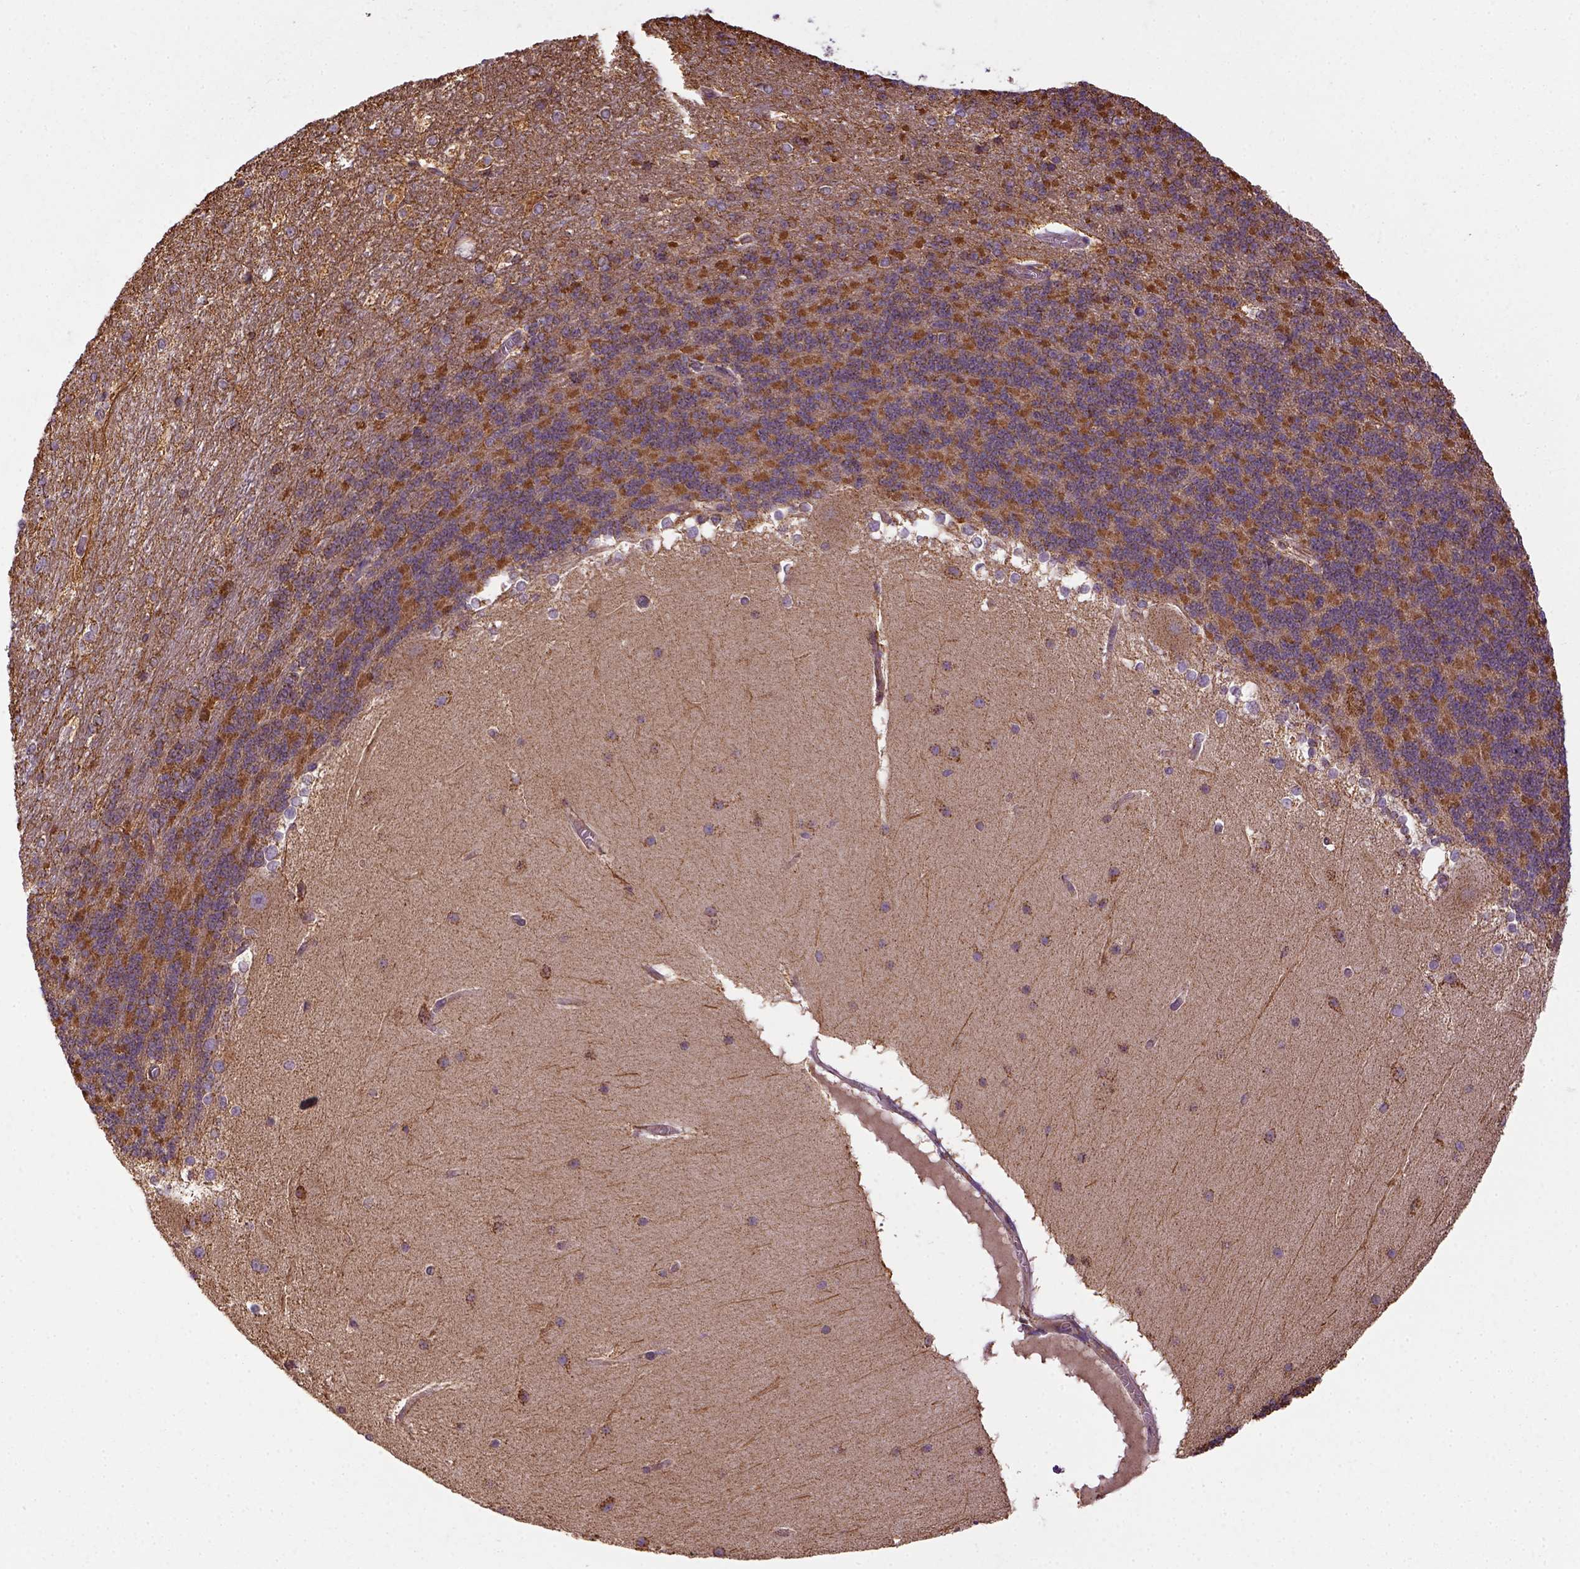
{"staining": {"intensity": "strong", "quantity": ">75%", "location": "cytoplasmic/membranous"}, "tissue": "cerebellum", "cell_type": "Cells in granular layer", "image_type": "normal", "snomed": [{"axis": "morphology", "description": "Normal tissue, NOS"}, {"axis": "topography", "description": "Cerebellum"}], "caption": "Immunohistochemical staining of normal cerebellum reveals >75% levels of strong cytoplasmic/membranous protein staining in approximately >75% of cells in granular layer.", "gene": "MAPK8IP3", "patient": {"sex": "female", "age": 19}}